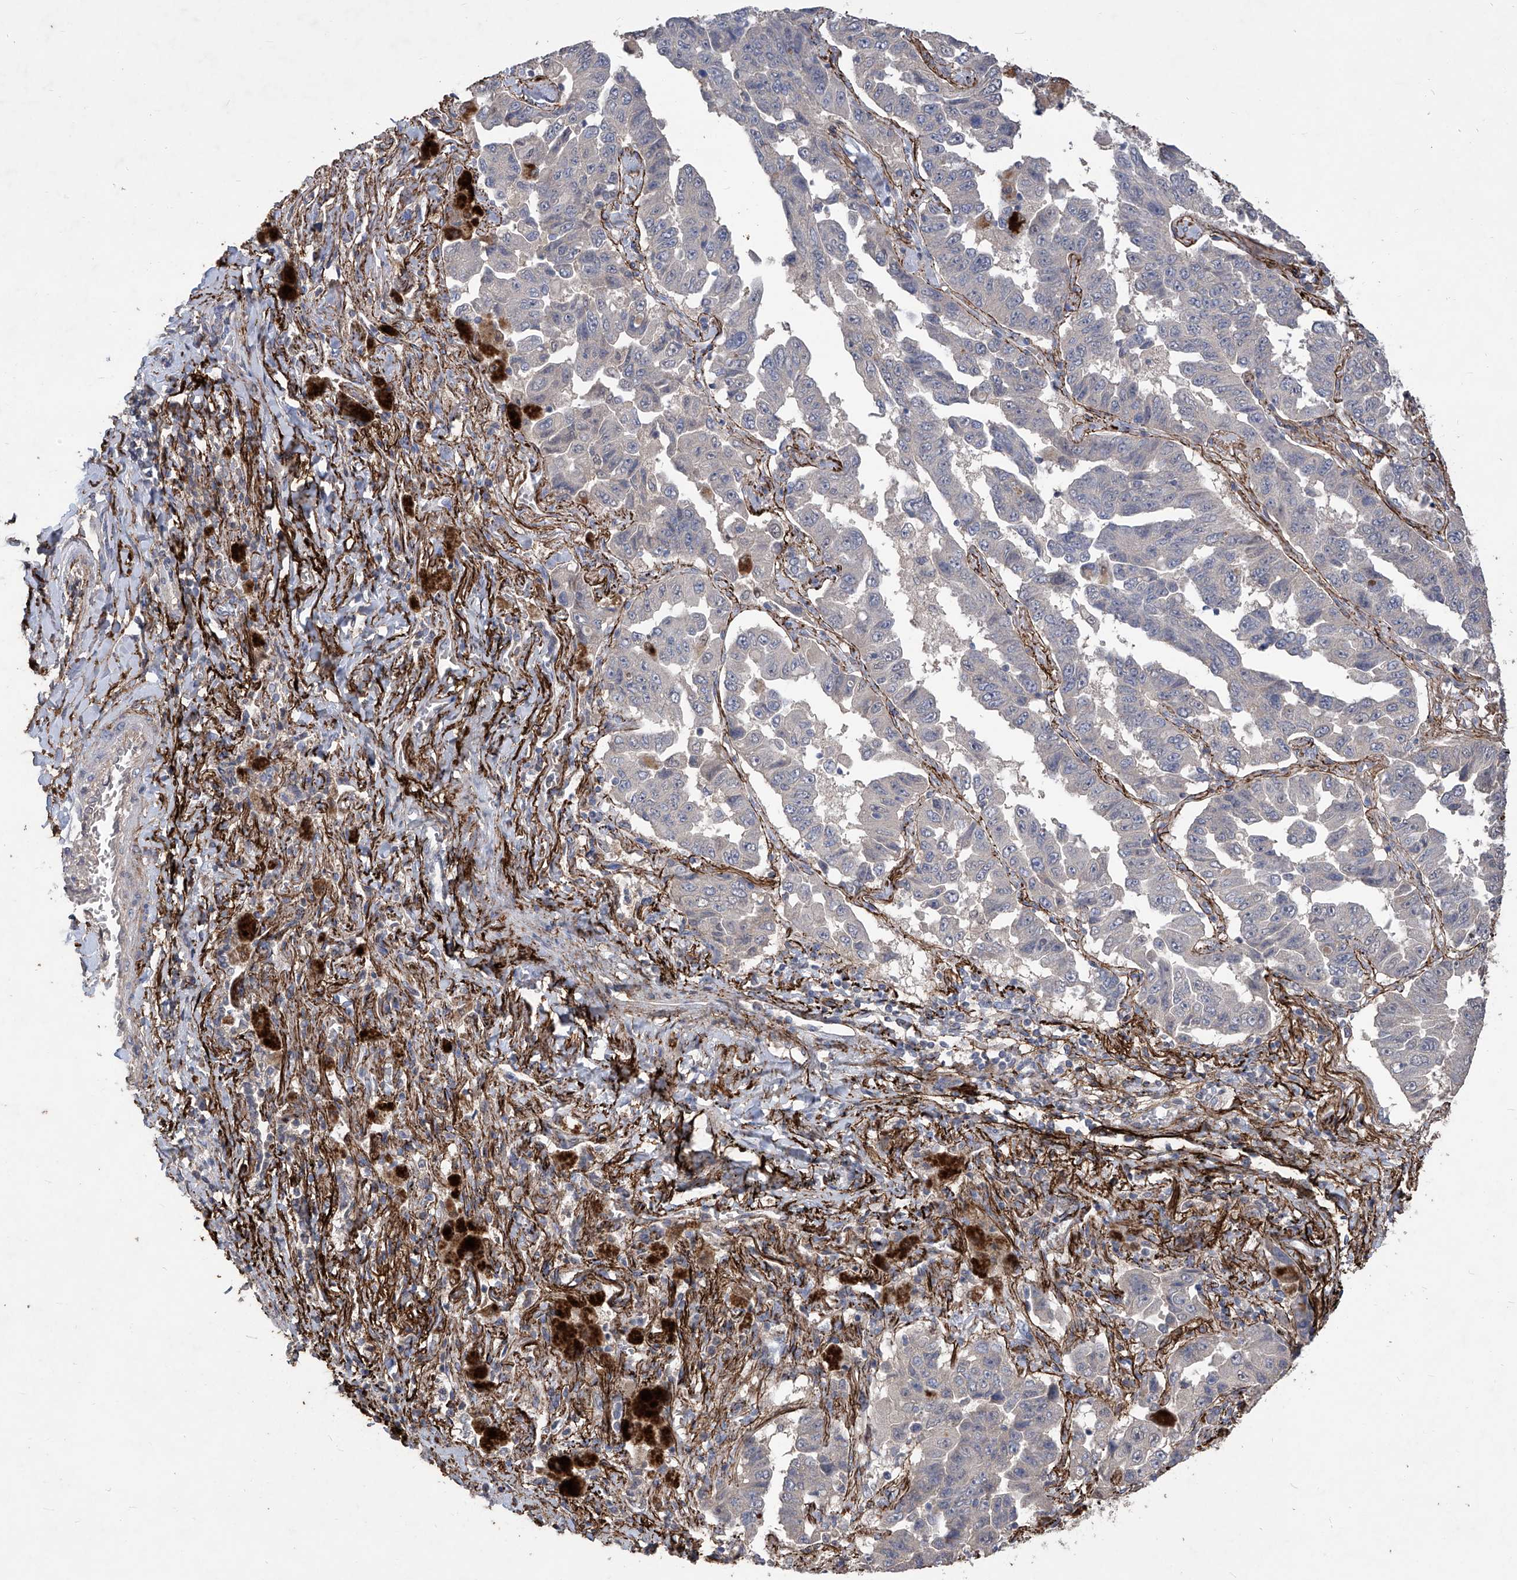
{"staining": {"intensity": "negative", "quantity": "none", "location": "none"}, "tissue": "lung cancer", "cell_type": "Tumor cells", "image_type": "cancer", "snomed": [{"axis": "morphology", "description": "Adenocarcinoma, NOS"}, {"axis": "topography", "description": "Lung"}], "caption": "Tumor cells show no significant positivity in lung cancer (adenocarcinoma).", "gene": "TXNIP", "patient": {"sex": "female", "age": 51}}